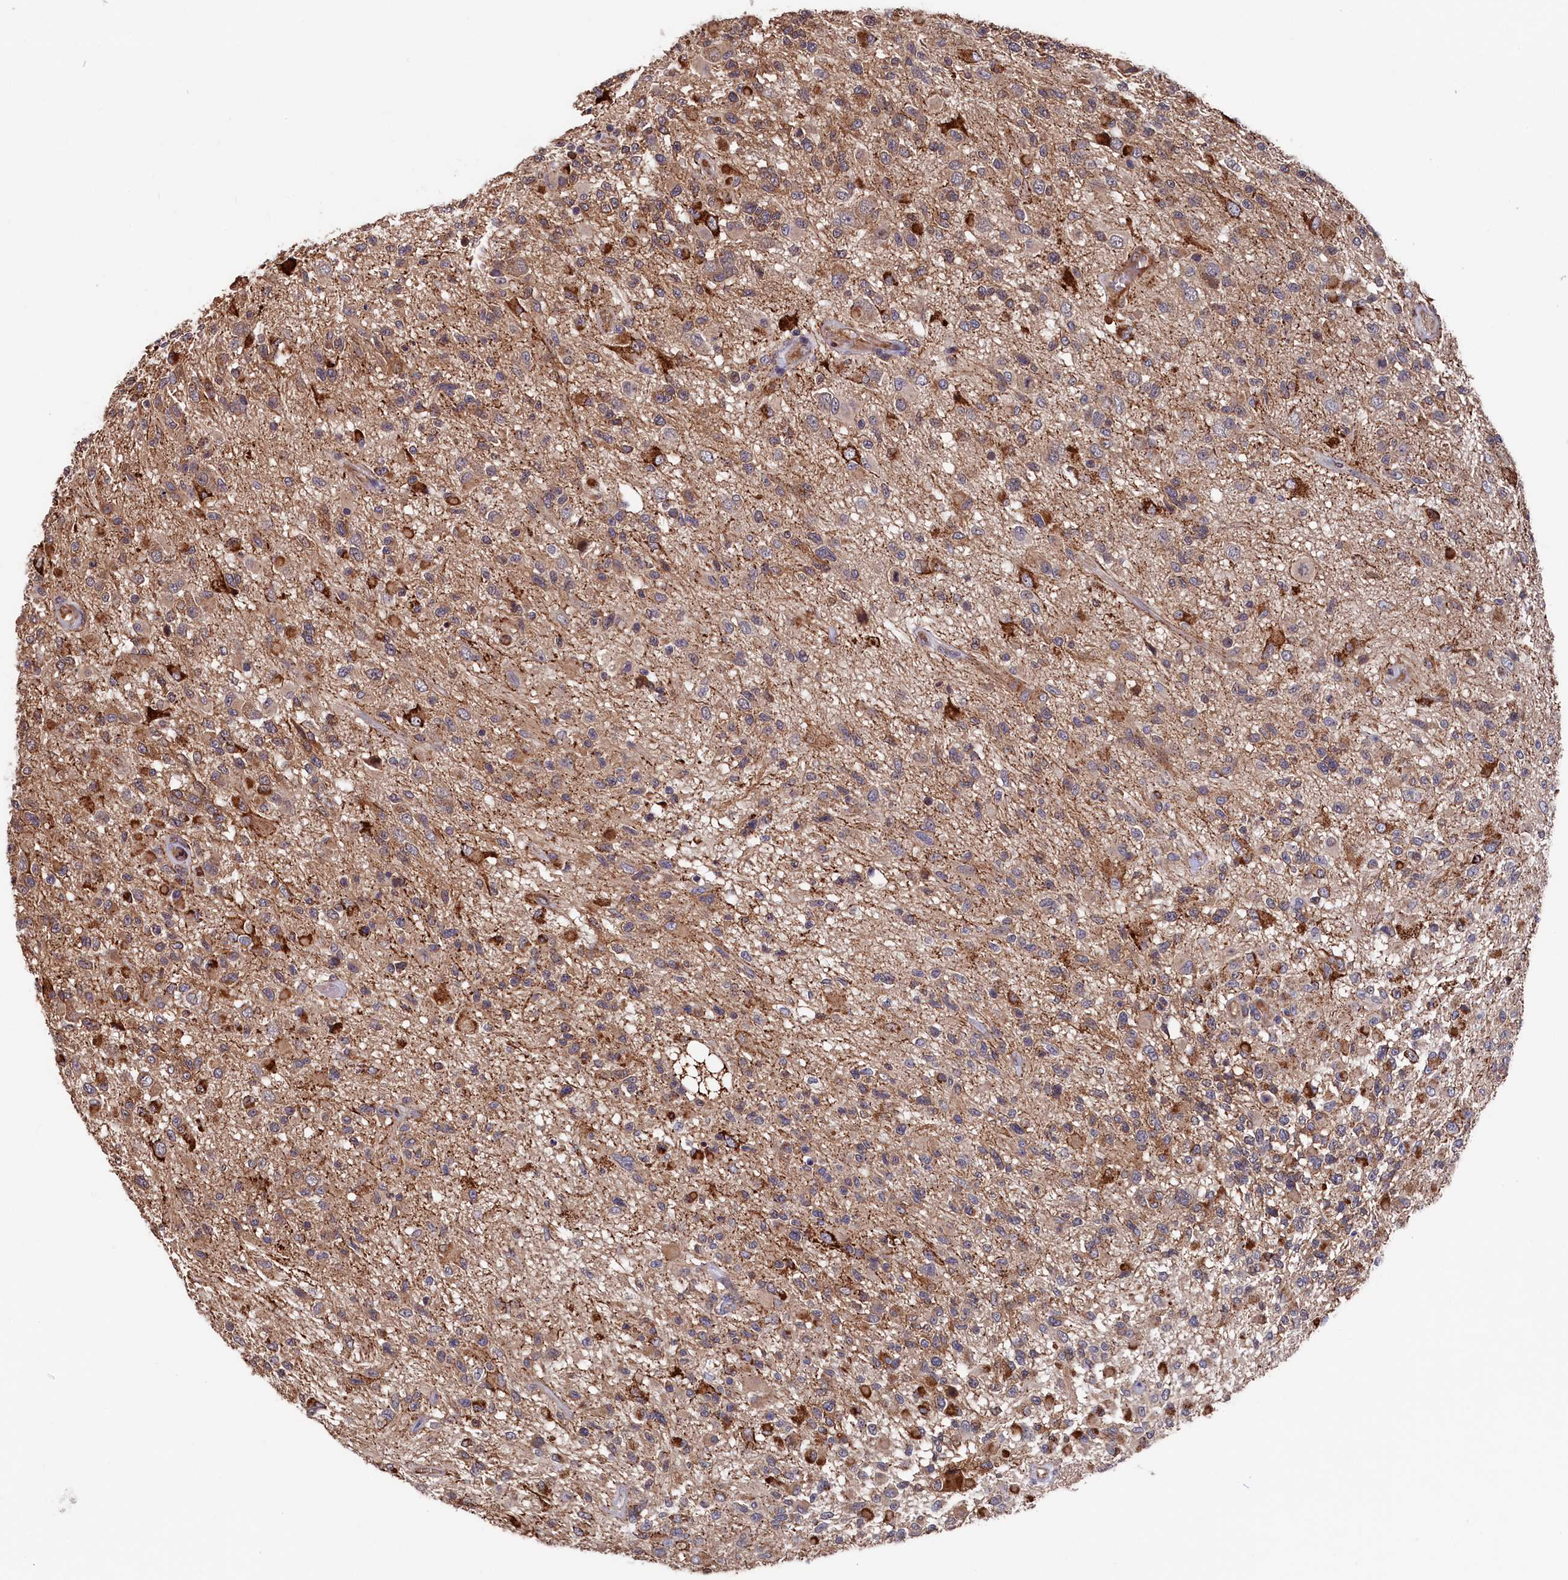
{"staining": {"intensity": "moderate", "quantity": "25%-75%", "location": "cytoplasmic/membranous"}, "tissue": "glioma", "cell_type": "Tumor cells", "image_type": "cancer", "snomed": [{"axis": "morphology", "description": "Glioma, malignant, High grade"}, {"axis": "morphology", "description": "Glioblastoma, NOS"}, {"axis": "topography", "description": "Brain"}], "caption": "Immunohistochemical staining of glioma exhibits medium levels of moderate cytoplasmic/membranous protein expression in about 25%-75% of tumor cells.", "gene": "SLC12A4", "patient": {"sex": "male", "age": 60}}